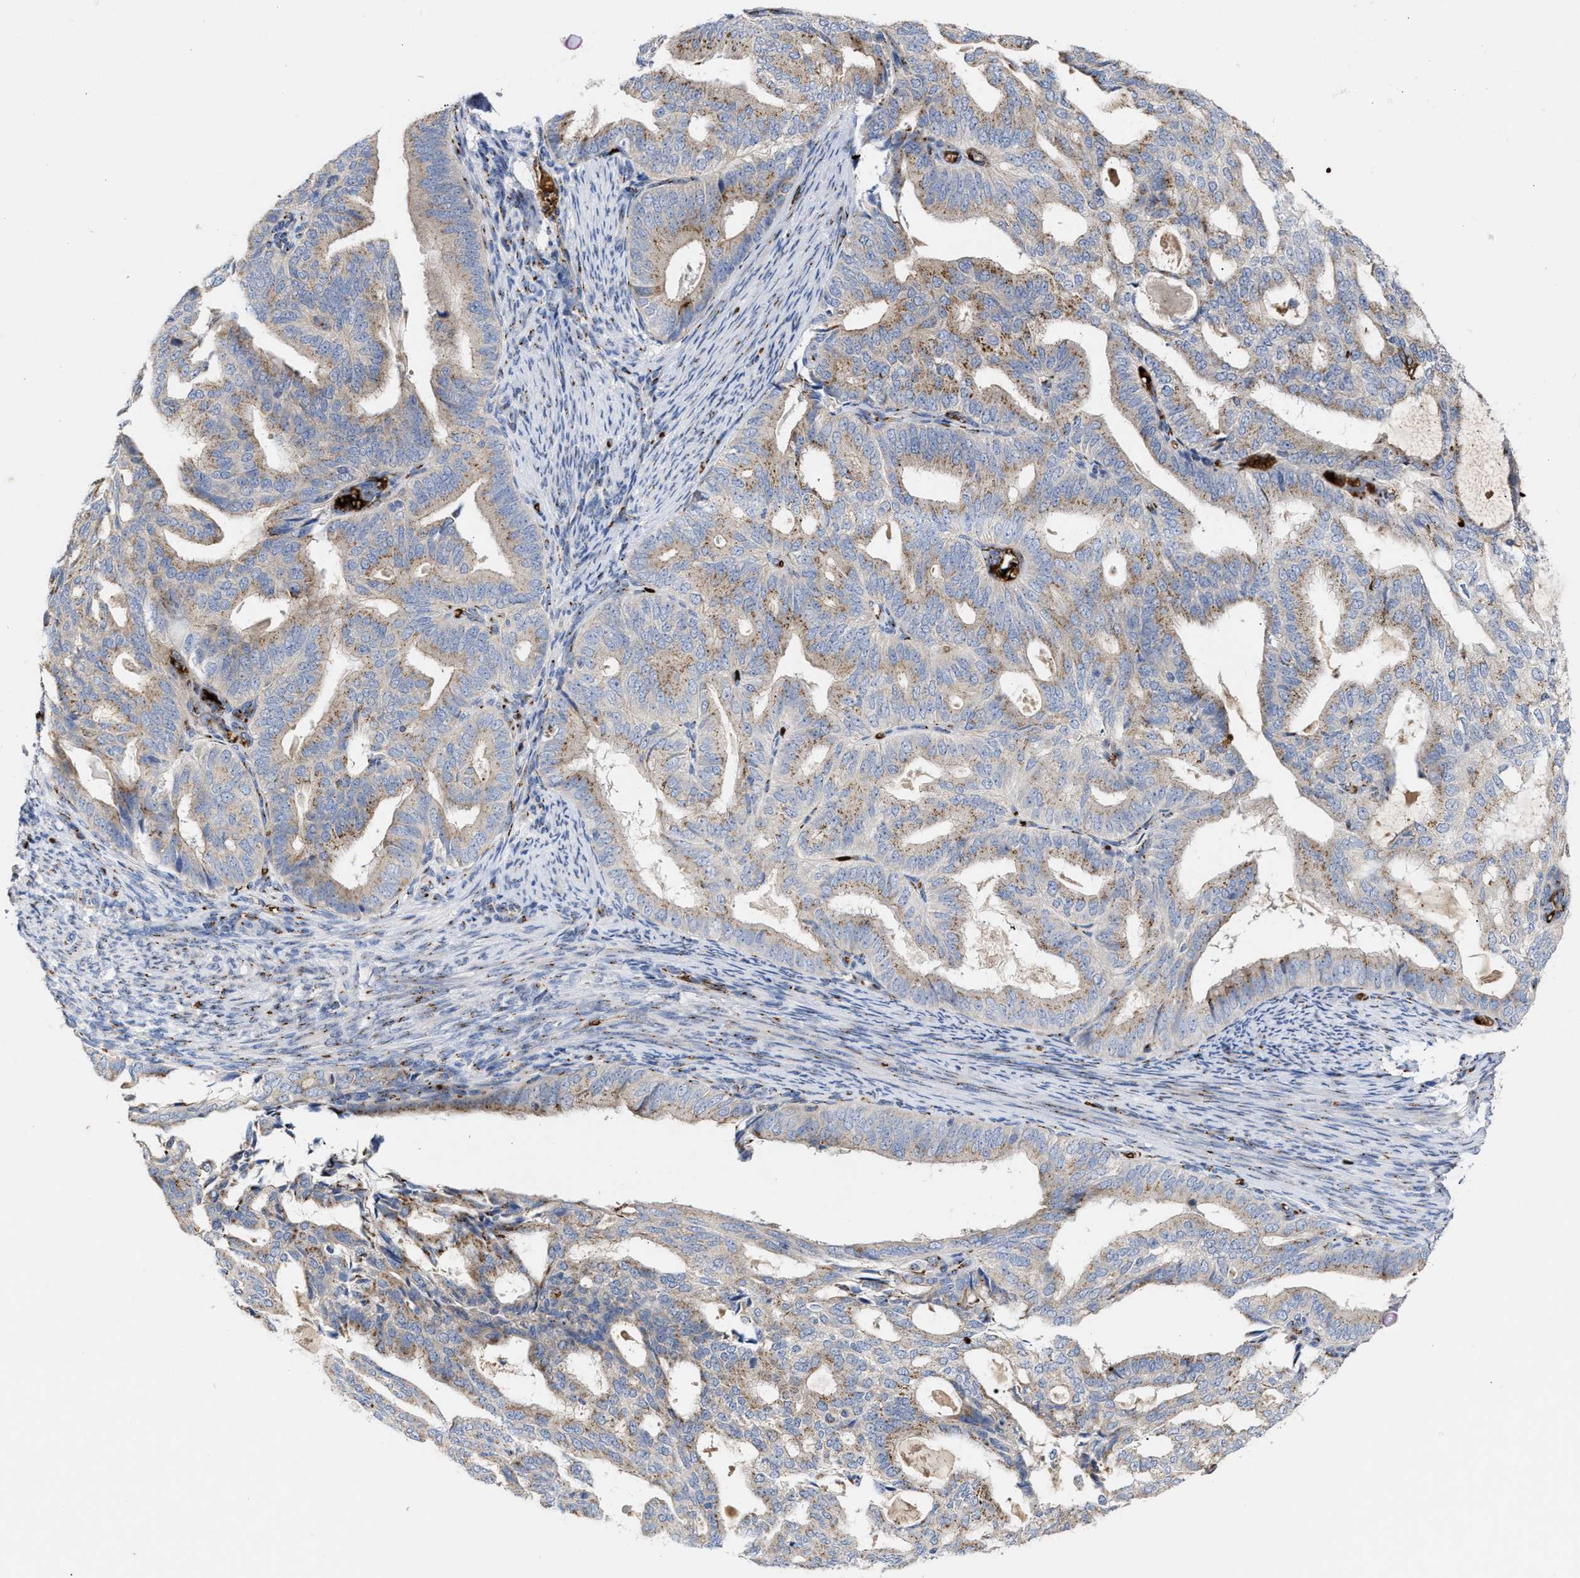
{"staining": {"intensity": "moderate", "quantity": "25%-75%", "location": "cytoplasmic/membranous"}, "tissue": "endometrial cancer", "cell_type": "Tumor cells", "image_type": "cancer", "snomed": [{"axis": "morphology", "description": "Adenocarcinoma, NOS"}, {"axis": "topography", "description": "Endometrium"}], "caption": "There is medium levels of moderate cytoplasmic/membranous staining in tumor cells of endometrial adenocarcinoma, as demonstrated by immunohistochemical staining (brown color).", "gene": "CCL2", "patient": {"sex": "female", "age": 58}}